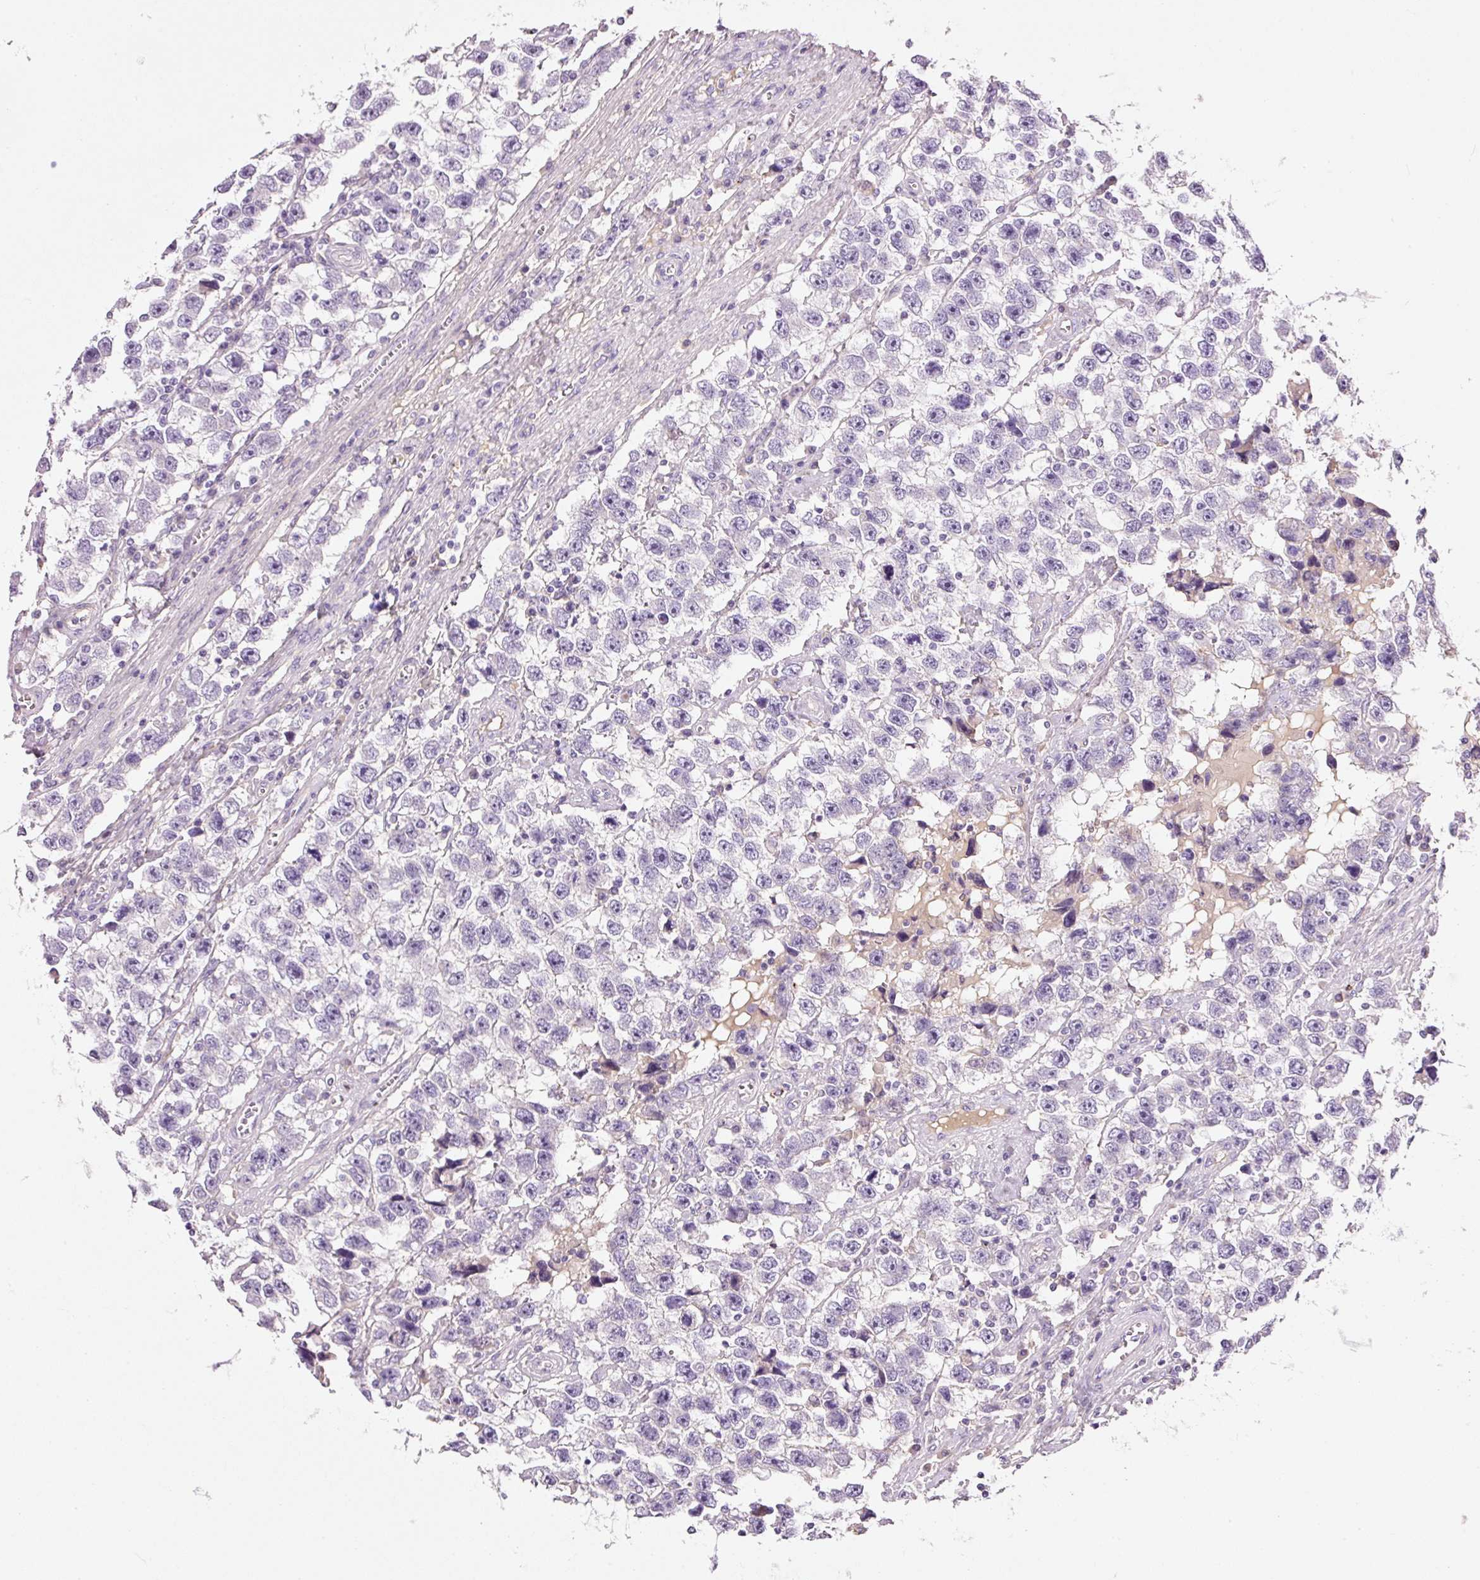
{"staining": {"intensity": "negative", "quantity": "none", "location": "none"}, "tissue": "testis cancer", "cell_type": "Tumor cells", "image_type": "cancer", "snomed": [{"axis": "morphology", "description": "Seminoma, NOS"}, {"axis": "topography", "description": "Testis"}], "caption": "Immunohistochemistry (IHC) photomicrograph of neoplastic tissue: testis cancer (seminoma) stained with DAB shows no significant protein positivity in tumor cells.", "gene": "SOS2", "patient": {"sex": "male", "age": 33}}